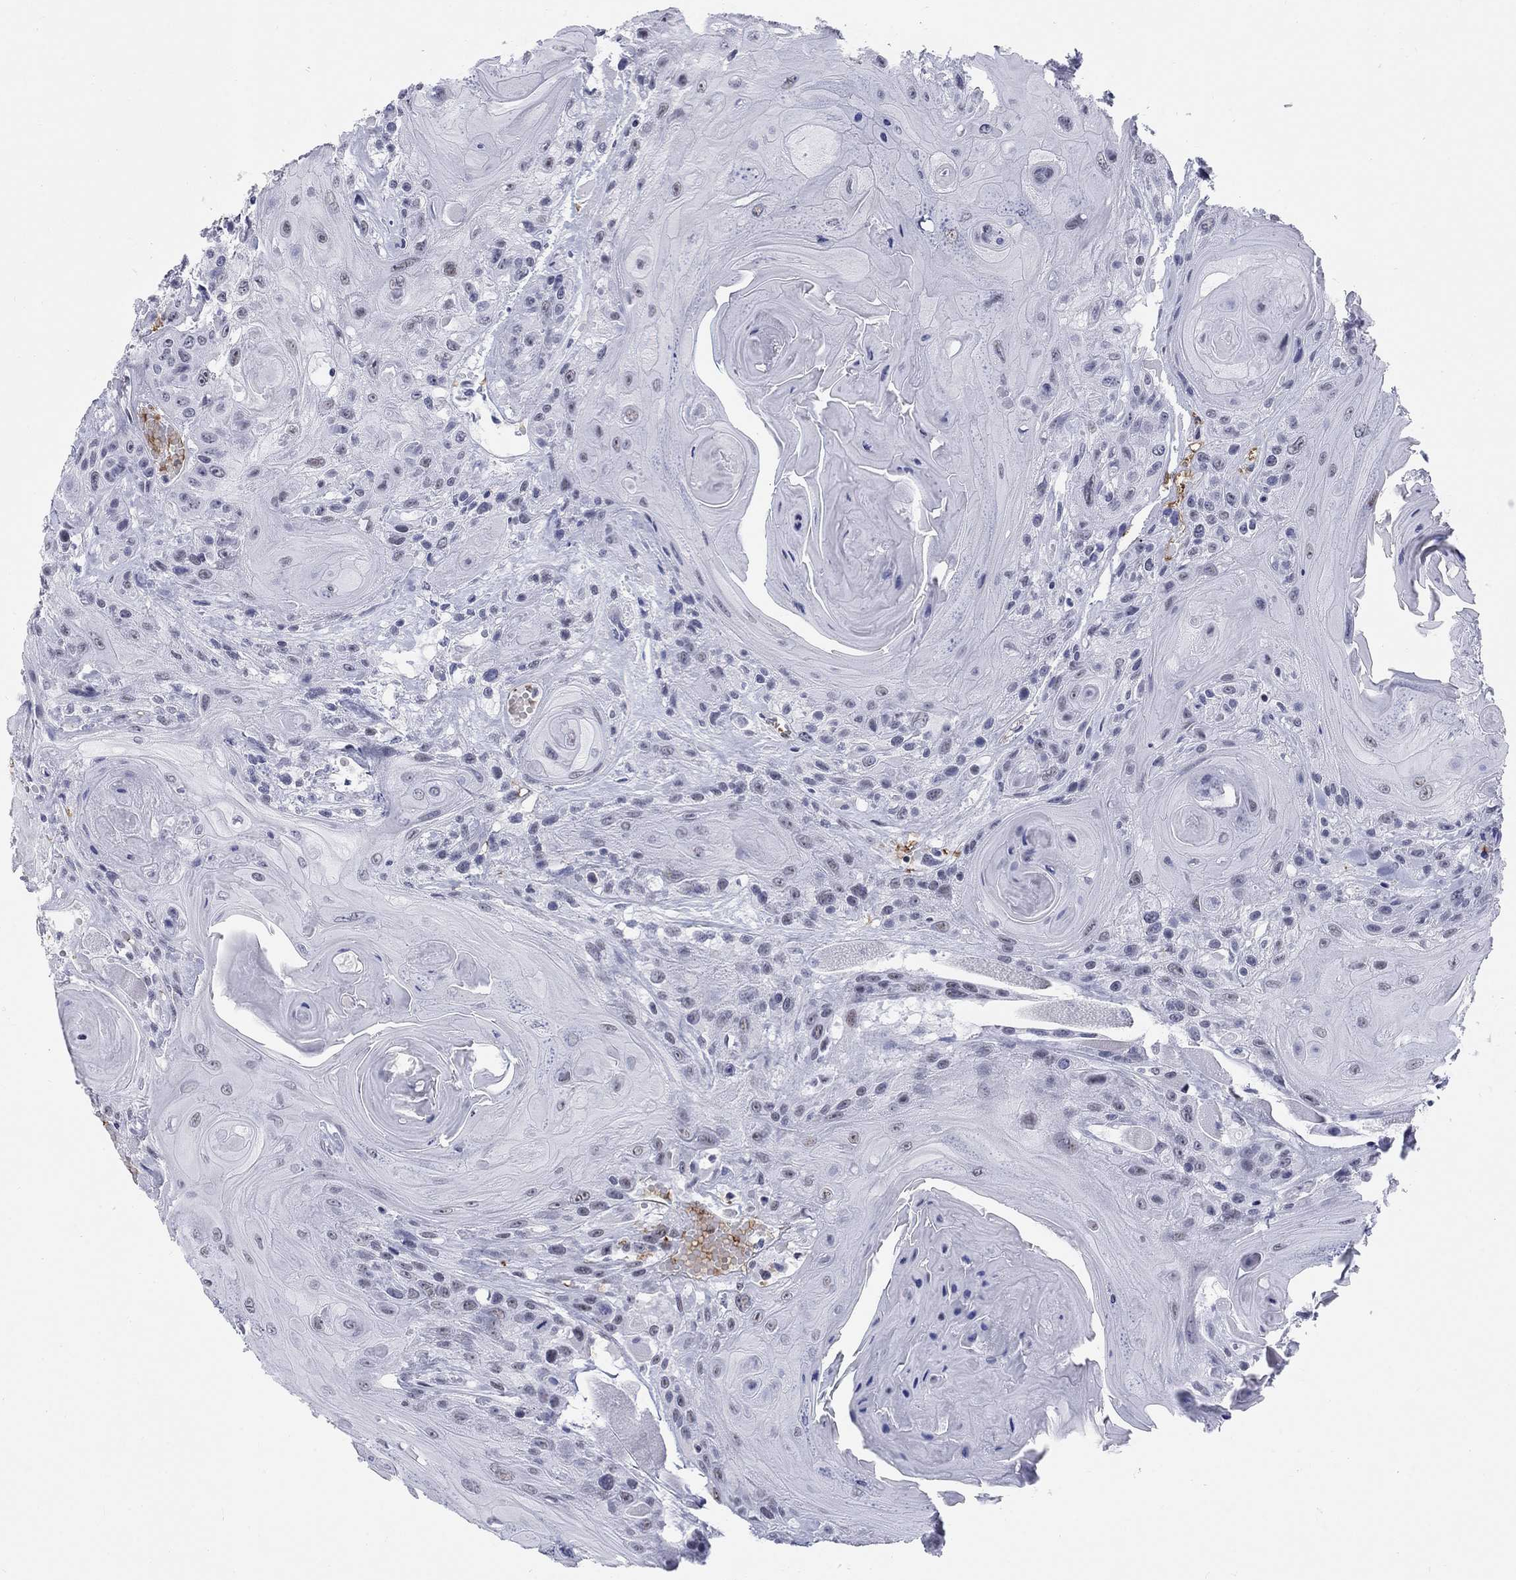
{"staining": {"intensity": "negative", "quantity": "none", "location": "none"}, "tissue": "head and neck cancer", "cell_type": "Tumor cells", "image_type": "cancer", "snomed": [{"axis": "morphology", "description": "Squamous cell carcinoma, NOS"}, {"axis": "topography", "description": "Head-Neck"}], "caption": "Tumor cells are negative for protein expression in human head and neck cancer (squamous cell carcinoma).", "gene": "DMTN", "patient": {"sex": "female", "age": 59}}